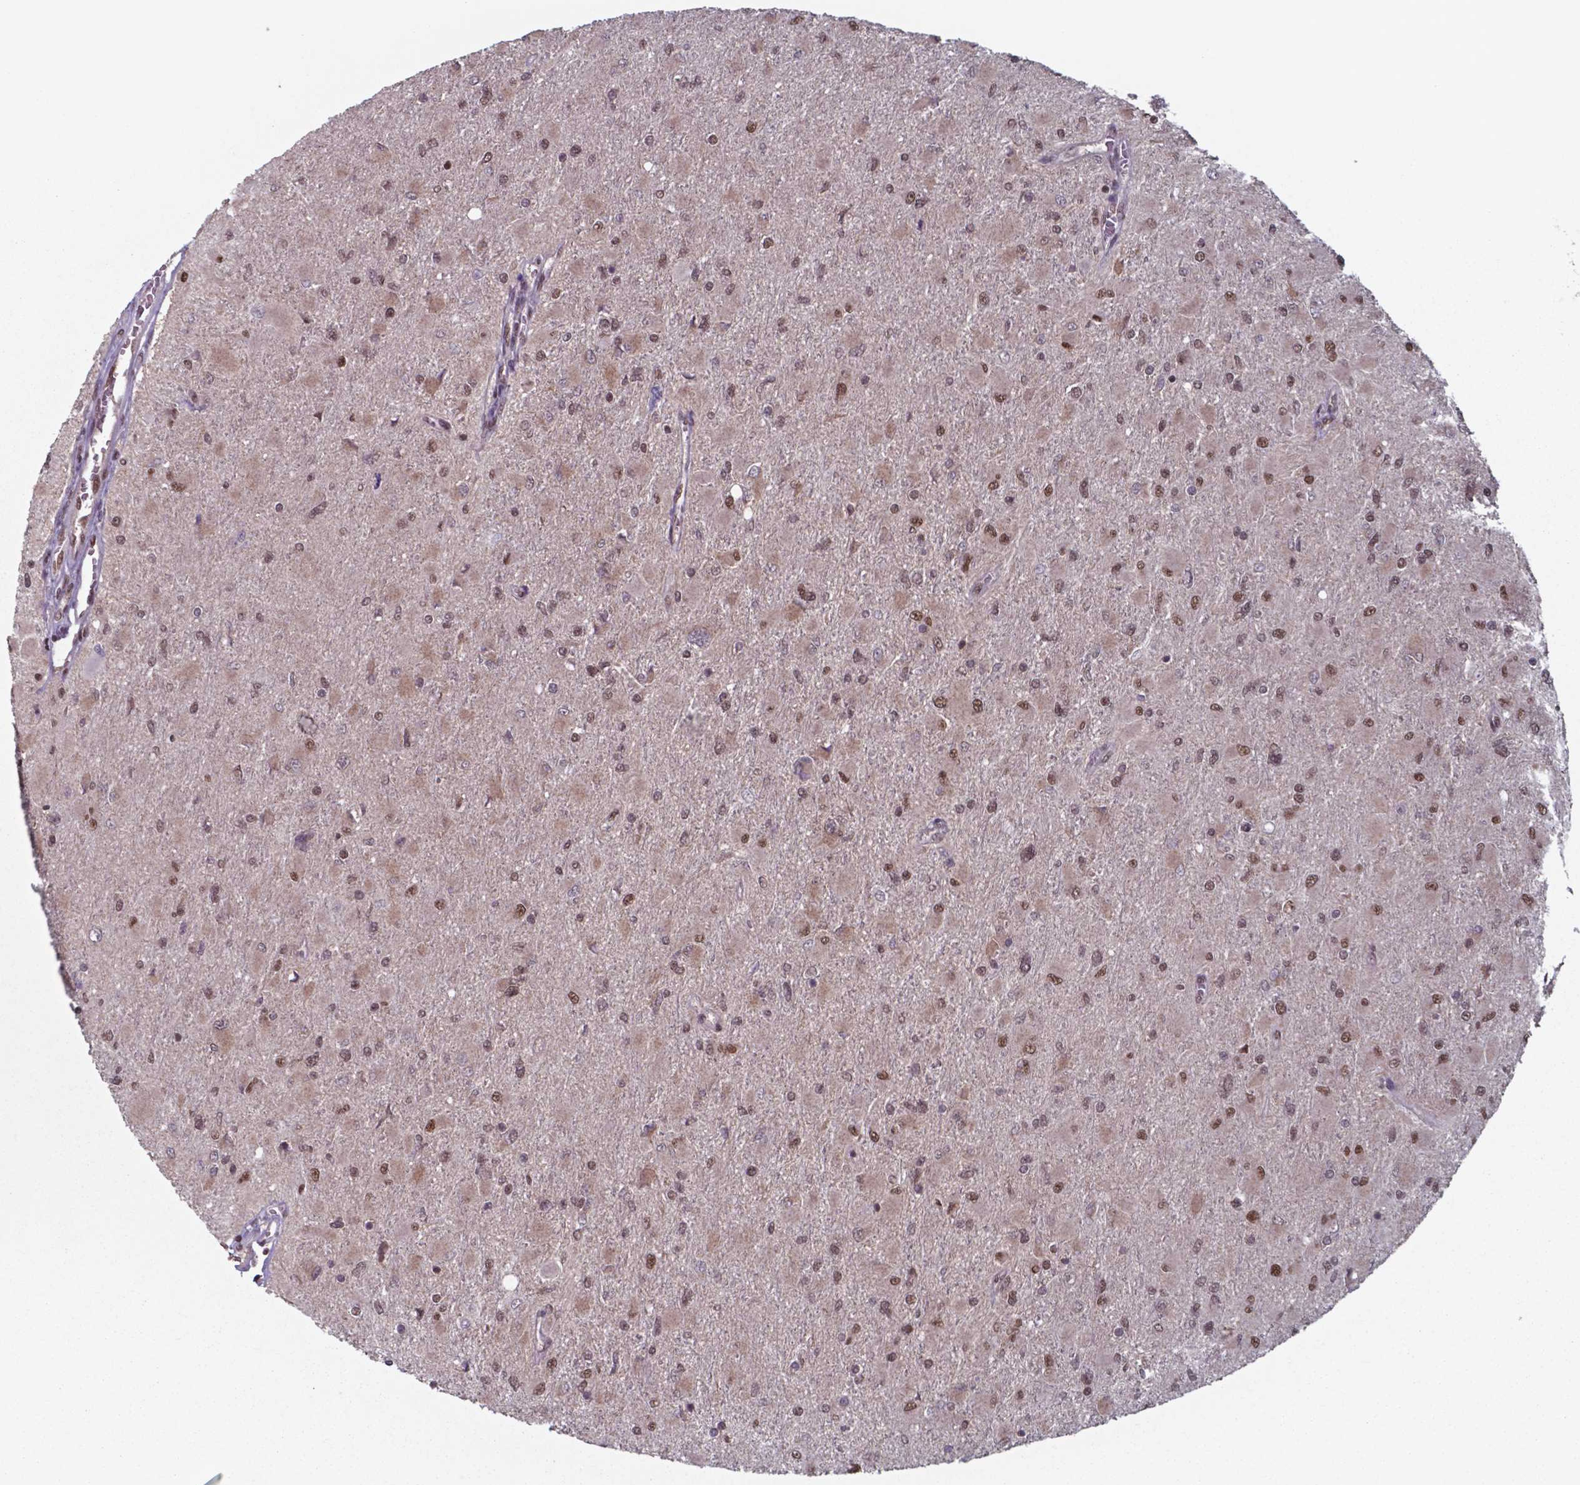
{"staining": {"intensity": "moderate", "quantity": ">75%", "location": "nuclear"}, "tissue": "glioma", "cell_type": "Tumor cells", "image_type": "cancer", "snomed": [{"axis": "morphology", "description": "Glioma, malignant, High grade"}, {"axis": "topography", "description": "Cerebral cortex"}], "caption": "Human glioma stained with a protein marker exhibits moderate staining in tumor cells.", "gene": "UBA1", "patient": {"sex": "female", "age": 36}}